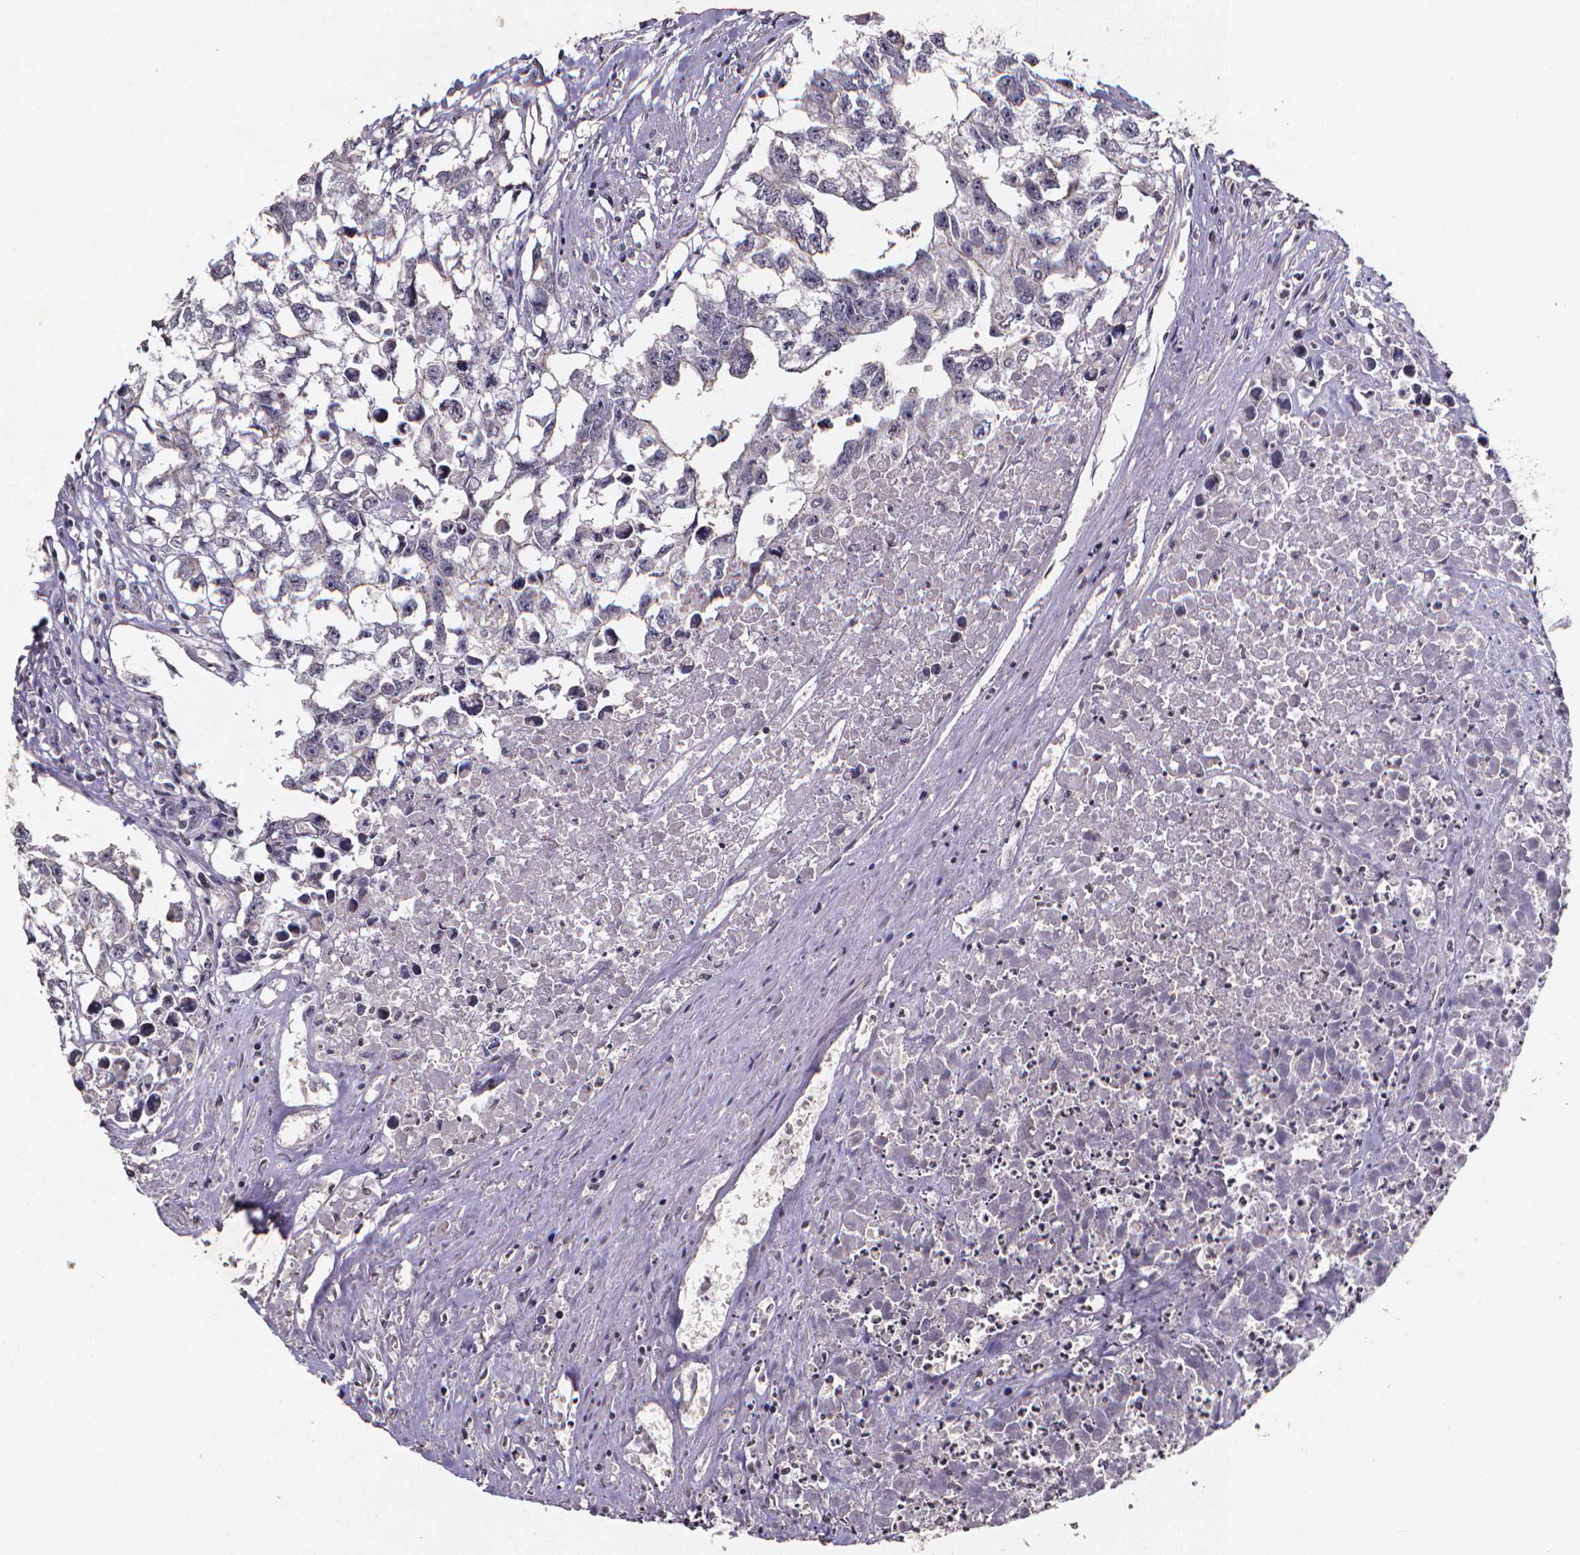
{"staining": {"intensity": "negative", "quantity": "none", "location": "none"}, "tissue": "testis cancer", "cell_type": "Tumor cells", "image_type": "cancer", "snomed": [{"axis": "morphology", "description": "Carcinoma, Embryonal, NOS"}, {"axis": "morphology", "description": "Teratoma, malignant, NOS"}, {"axis": "topography", "description": "Testis"}], "caption": "This is an immunohistochemistry micrograph of human testis cancer (teratoma (malignant)). There is no staining in tumor cells.", "gene": "TP73", "patient": {"sex": "male", "age": 44}}